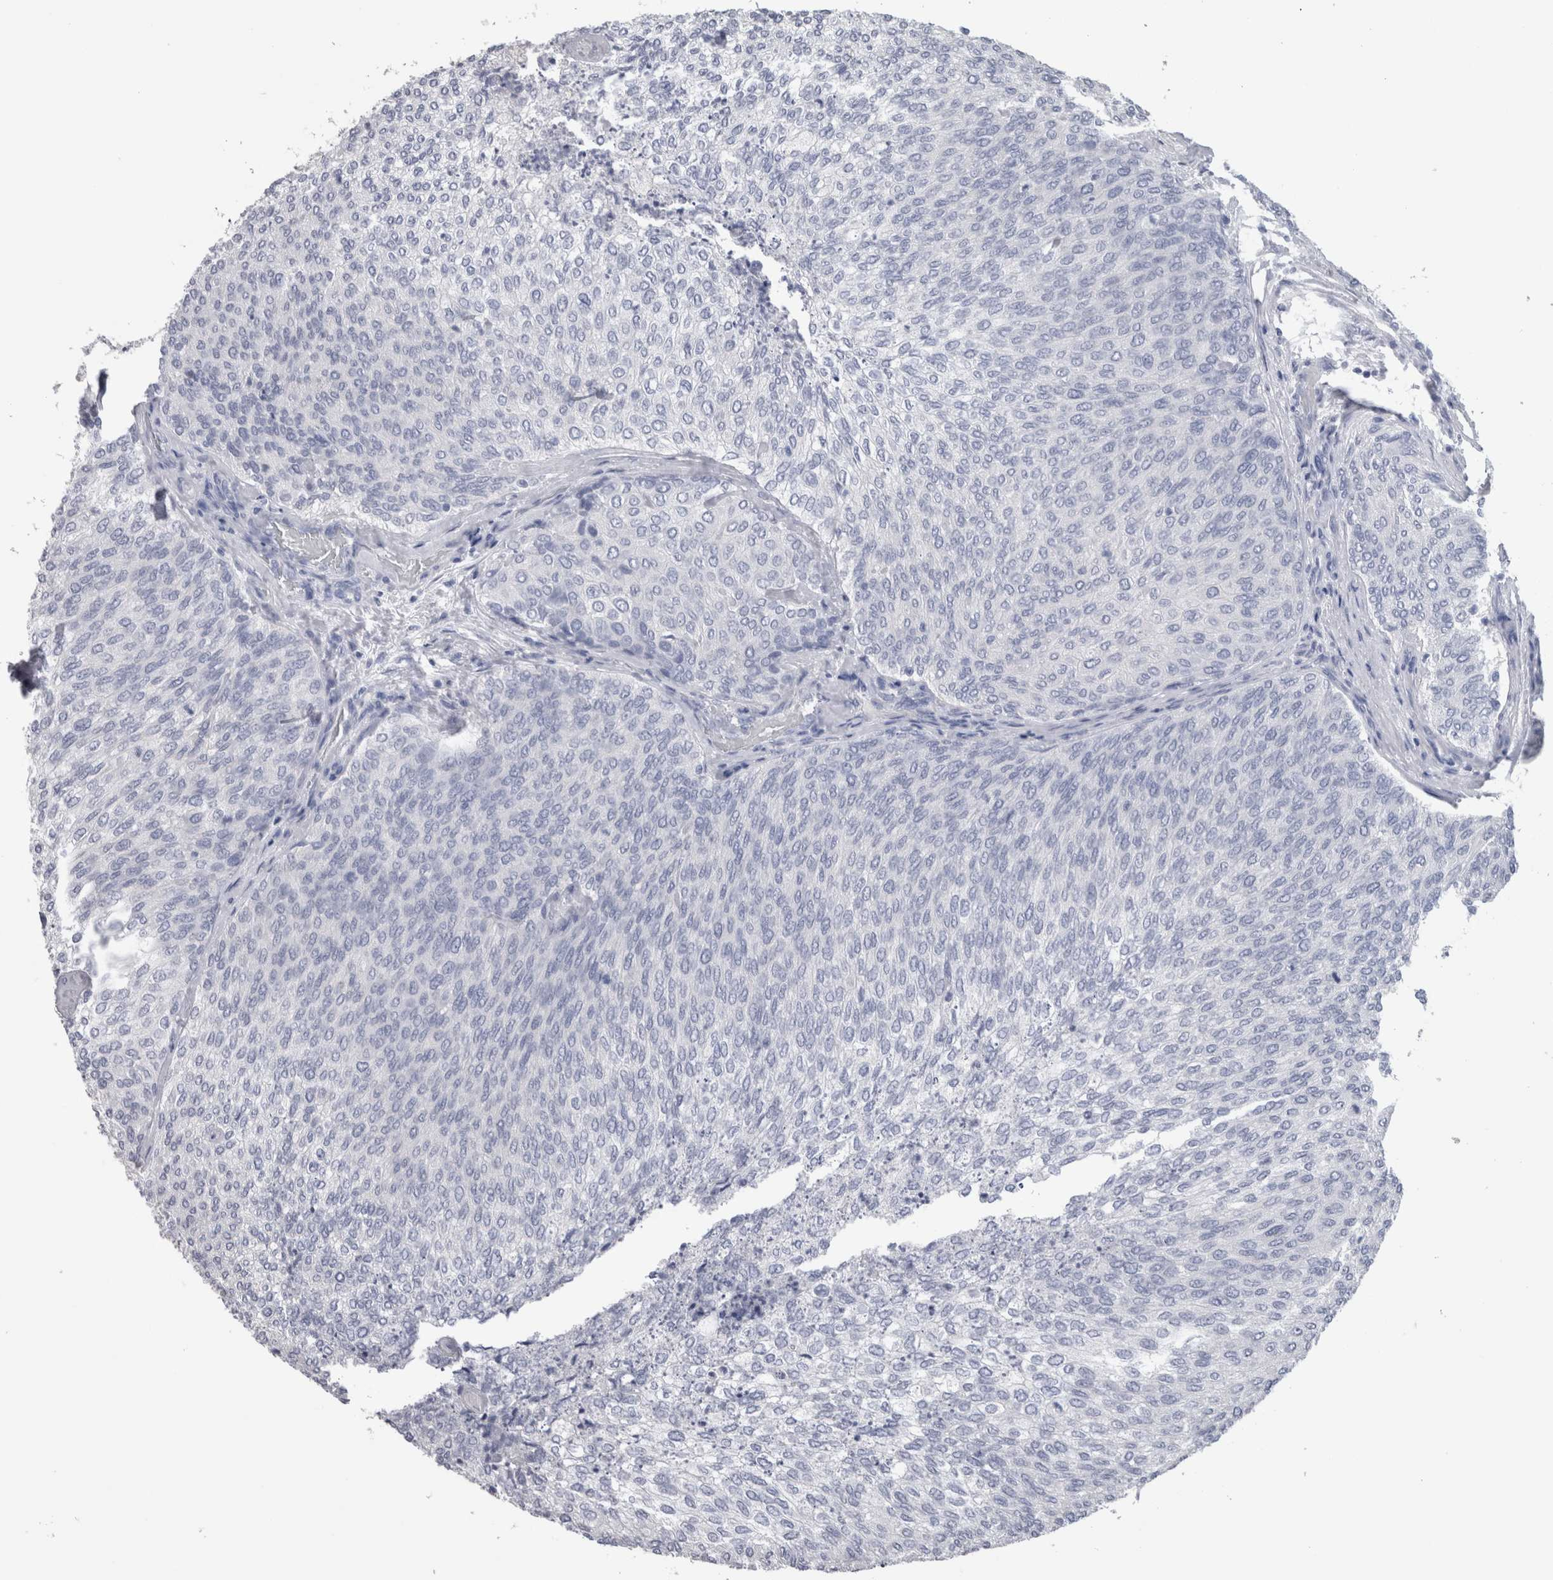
{"staining": {"intensity": "negative", "quantity": "none", "location": "none"}, "tissue": "urothelial cancer", "cell_type": "Tumor cells", "image_type": "cancer", "snomed": [{"axis": "morphology", "description": "Urothelial carcinoma, Low grade"}, {"axis": "topography", "description": "Urinary bladder"}], "caption": "Urothelial carcinoma (low-grade) was stained to show a protein in brown. There is no significant expression in tumor cells. (DAB immunohistochemistry (IHC) visualized using brightfield microscopy, high magnification).", "gene": "CA8", "patient": {"sex": "female", "age": 79}}